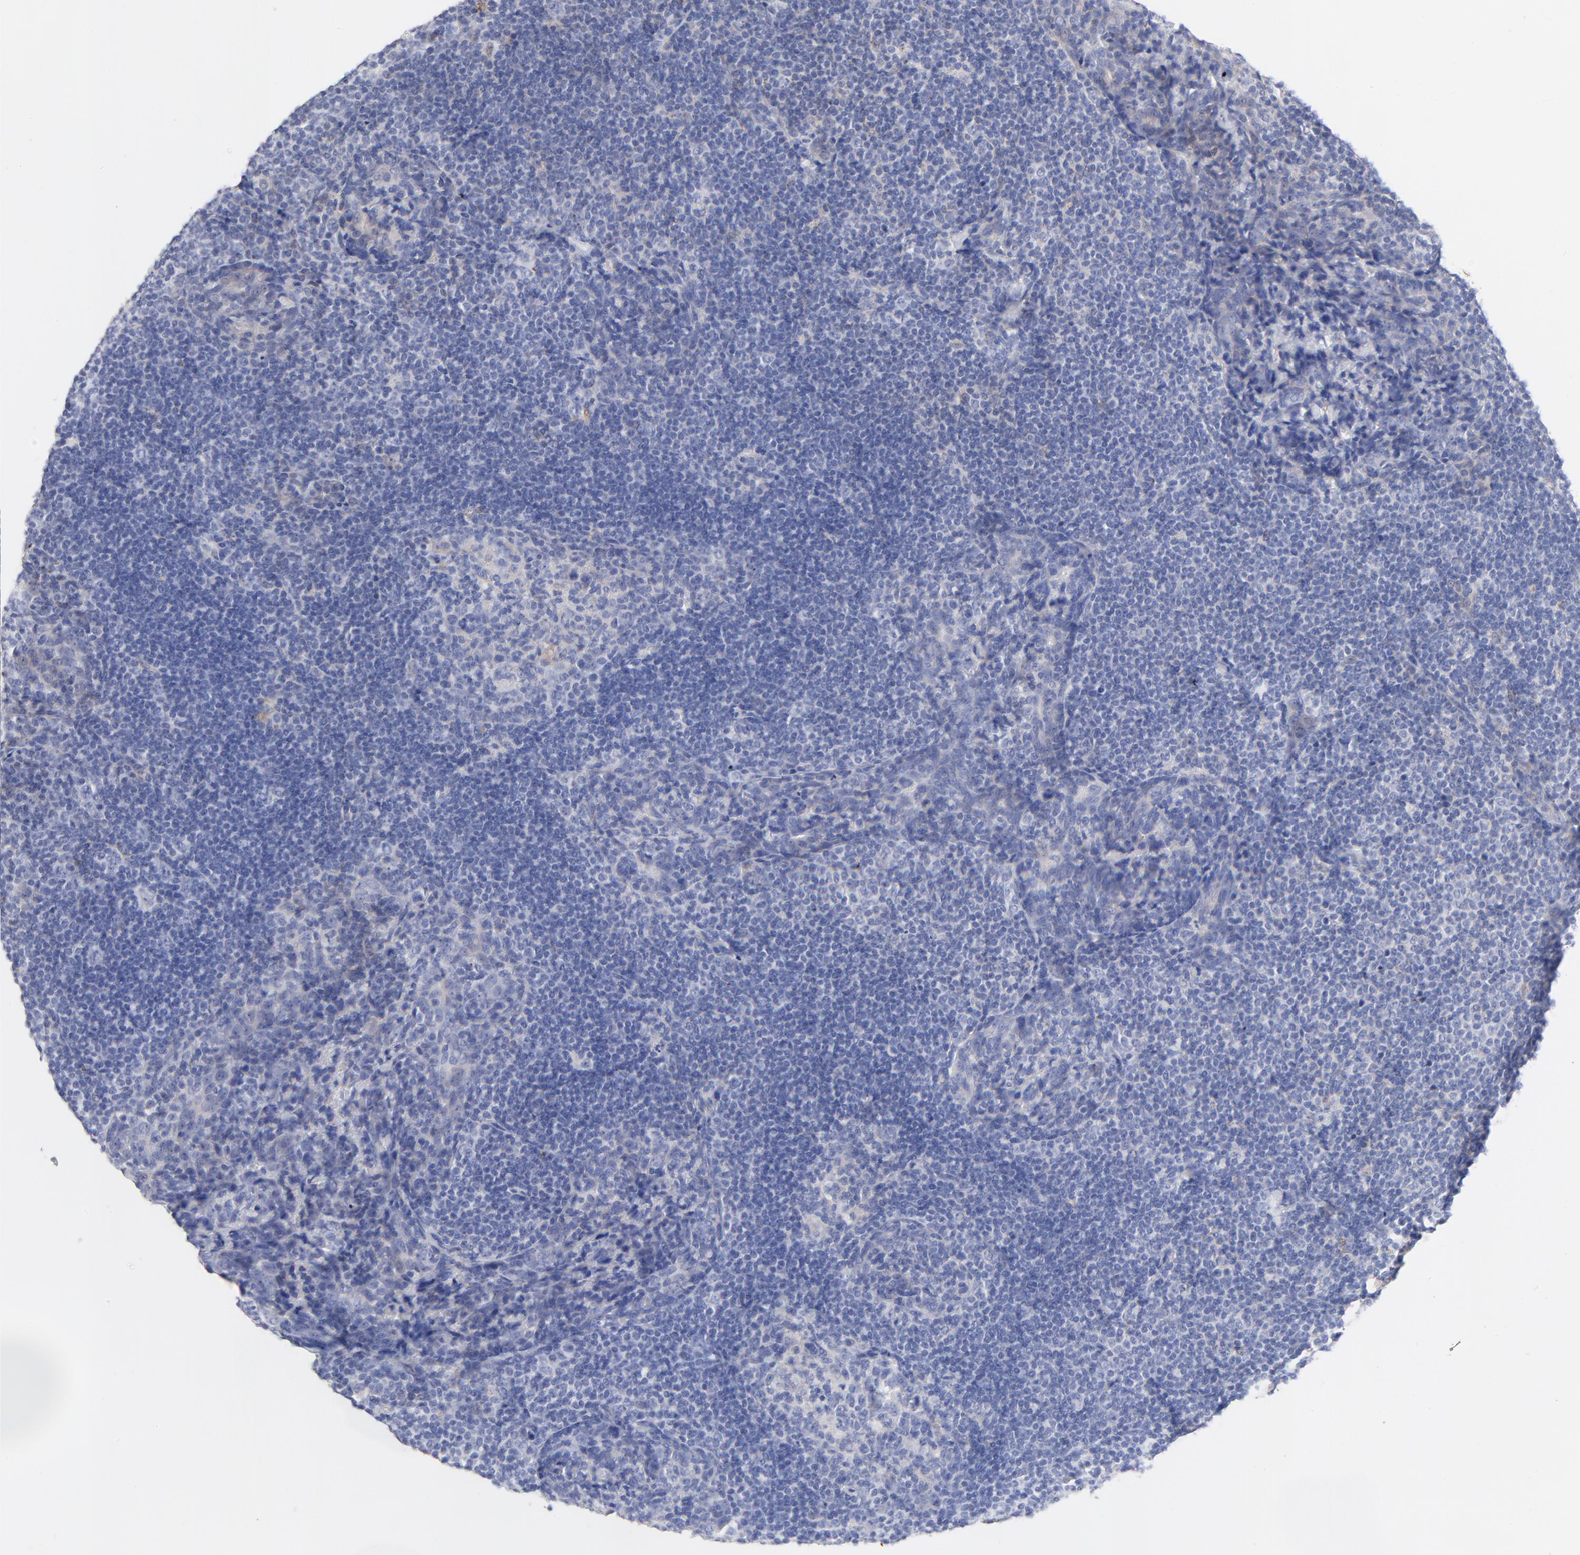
{"staining": {"intensity": "negative", "quantity": "none", "location": "none"}, "tissue": "lymph node", "cell_type": "Germinal center cells", "image_type": "normal", "snomed": [{"axis": "morphology", "description": "Normal tissue, NOS"}, {"axis": "morphology", "description": "Uncertain malignant potential"}, {"axis": "topography", "description": "Lymph node"}, {"axis": "topography", "description": "Salivary gland, NOS"}], "caption": "This is a micrograph of immunohistochemistry (IHC) staining of unremarkable lymph node, which shows no expression in germinal center cells.", "gene": "FBXO10", "patient": {"sex": "female", "age": 51}}